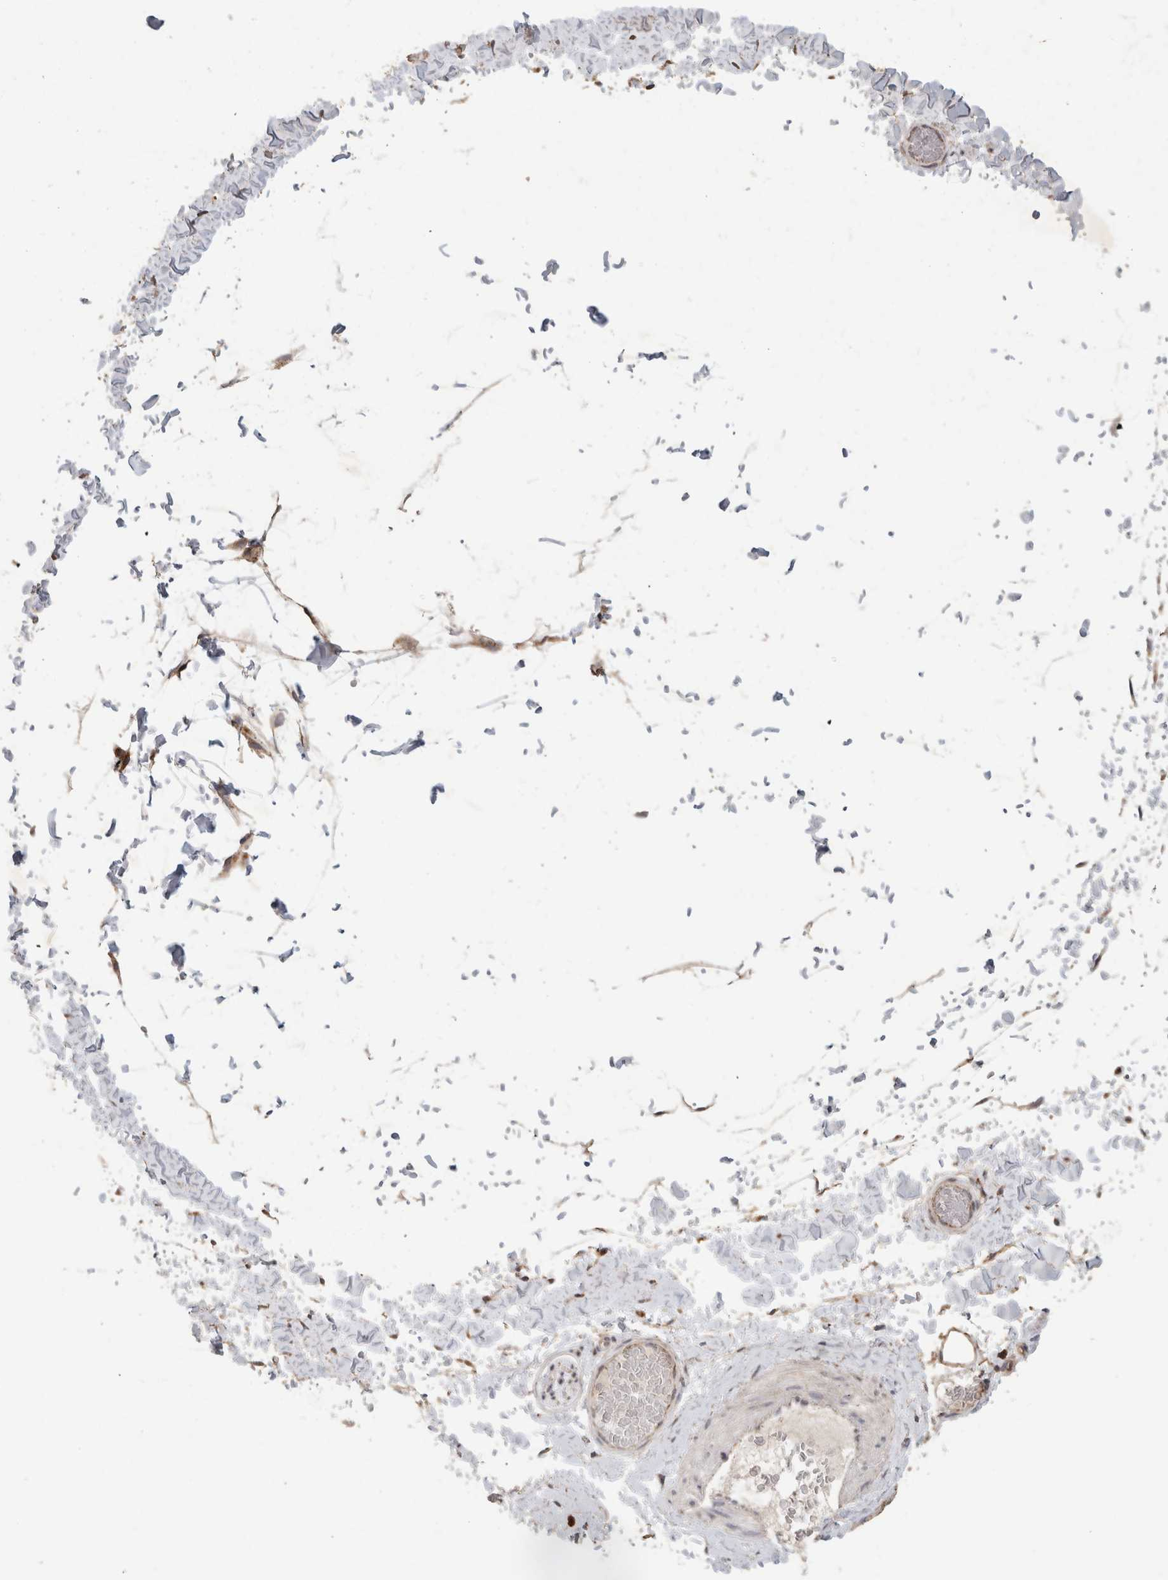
{"staining": {"intensity": "strong", "quantity": ">75%", "location": "cytoplasmic/membranous"}, "tissue": "adipose tissue", "cell_type": "Adipocytes", "image_type": "normal", "snomed": [{"axis": "morphology", "description": "Normal tissue, NOS"}, {"axis": "topography", "description": "Adipose tissue"}, {"axis": "topography", "description": "Vascular tissue"}, {"axis": "topography", "description": "Peripheral nerve tissue"}], "caption": "High-magnification brightfield microscopy of normal adipose tissue stained with DAB (brown) and counterstained with hematoxylin (blue). adipocytes exhibit strong cytoplasmic/membranous positivity is seen in approximately>75% of cells.", "gene": "ARSA", "patient": {"sex": "male", "age": 25}}